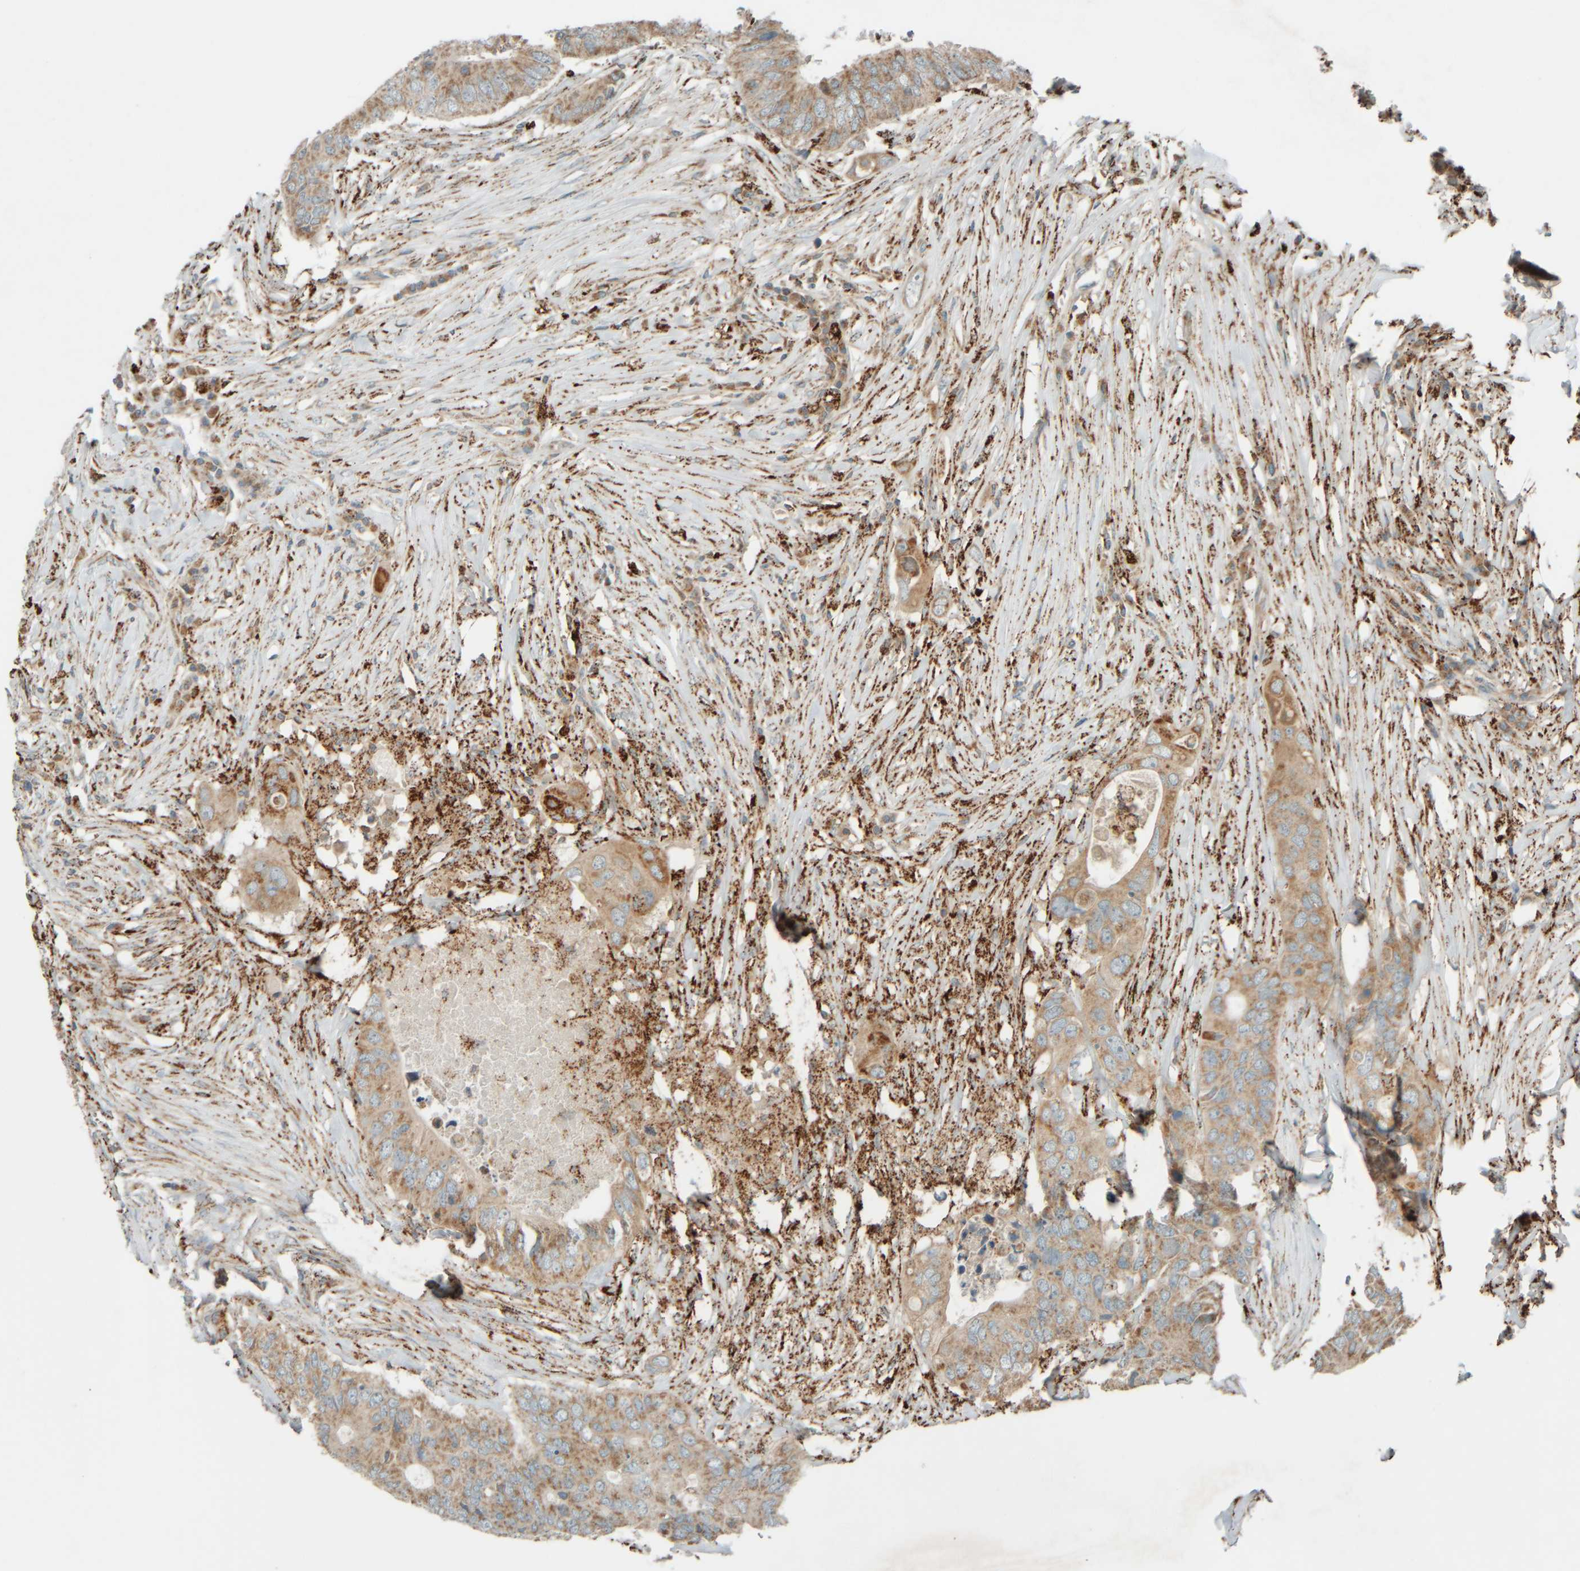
{"staining": {"intensity": "weak", "quantity": ">75%", "location": "cytoplasmic/membranous"}, "tissue": "colorectal cancer", "cell_type": "Tumor cells", "image_type": "cancer", "snomed": [{"axis": "morphology", "description": "Adenocarcinoma, NOS"}, {"axis": "topography", "description": "Colon"}], "caption": "Protein staining reveals weak cytoplasmic/membranous staining in about >75% of tumor cells in adenocarcinoma (colorectal).", "gene": "SPAG5", "patient": {"sex": "male", "age": 71}}